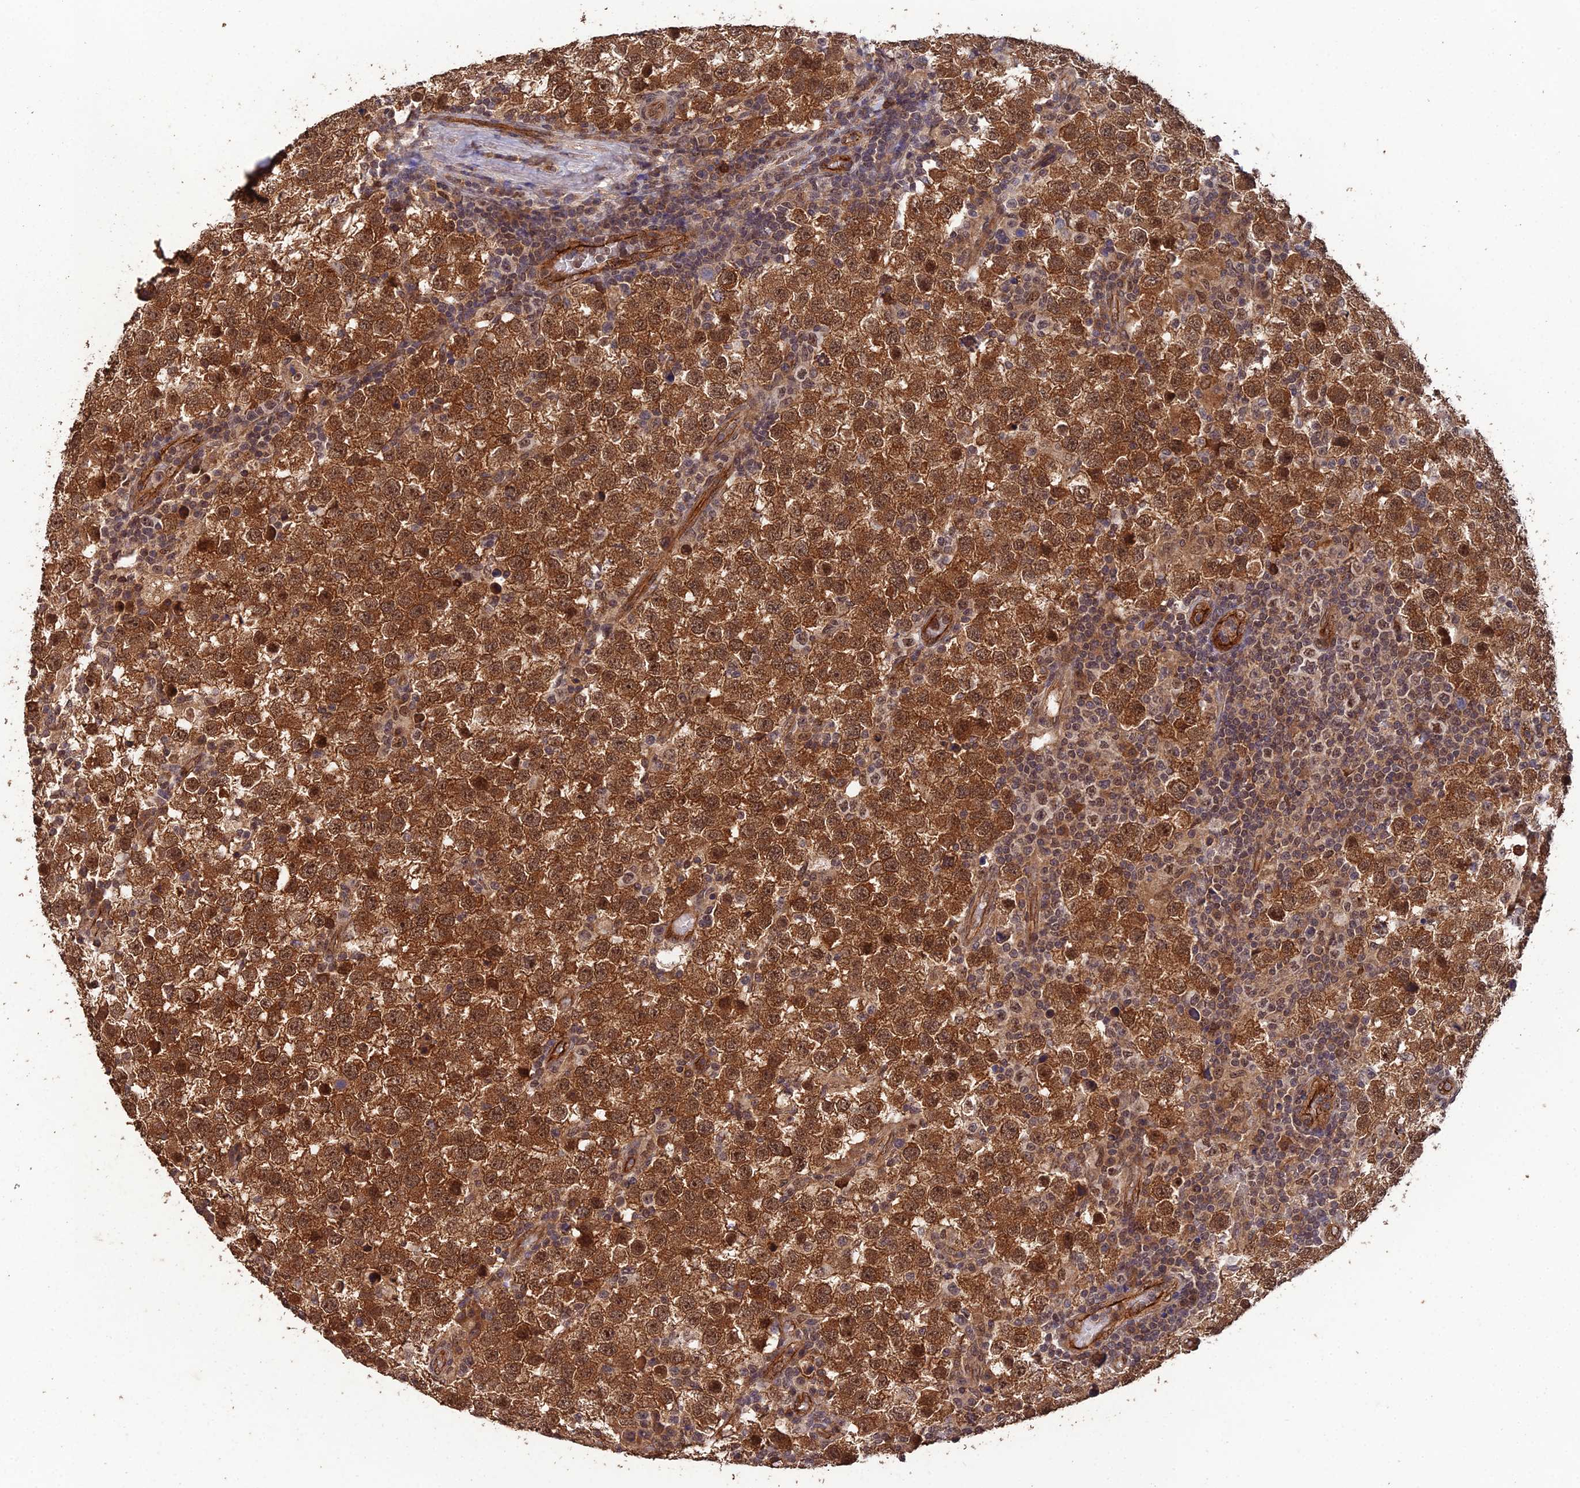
{"staining": {"intensity": "strong", "quantity": ">75%", "location": "cytoplasmic/membranous,nuclear"}, "tissue": "testis cancer", "cell_type": "Tumor cells", "image_type": "cancer", "snomed": [{"axis": "morphology", "description": "Seminoma, NOS"}, {"axis": "topography", "description": "Testis"}], "caption": "Tumor cells exhibit high levels of strong cytoplasmic/membranous and nuclear expression in about >75% of cells in testis cancer.", "gene": "RALGAPA2", "patient": {"sex": "male", "age": 34}}